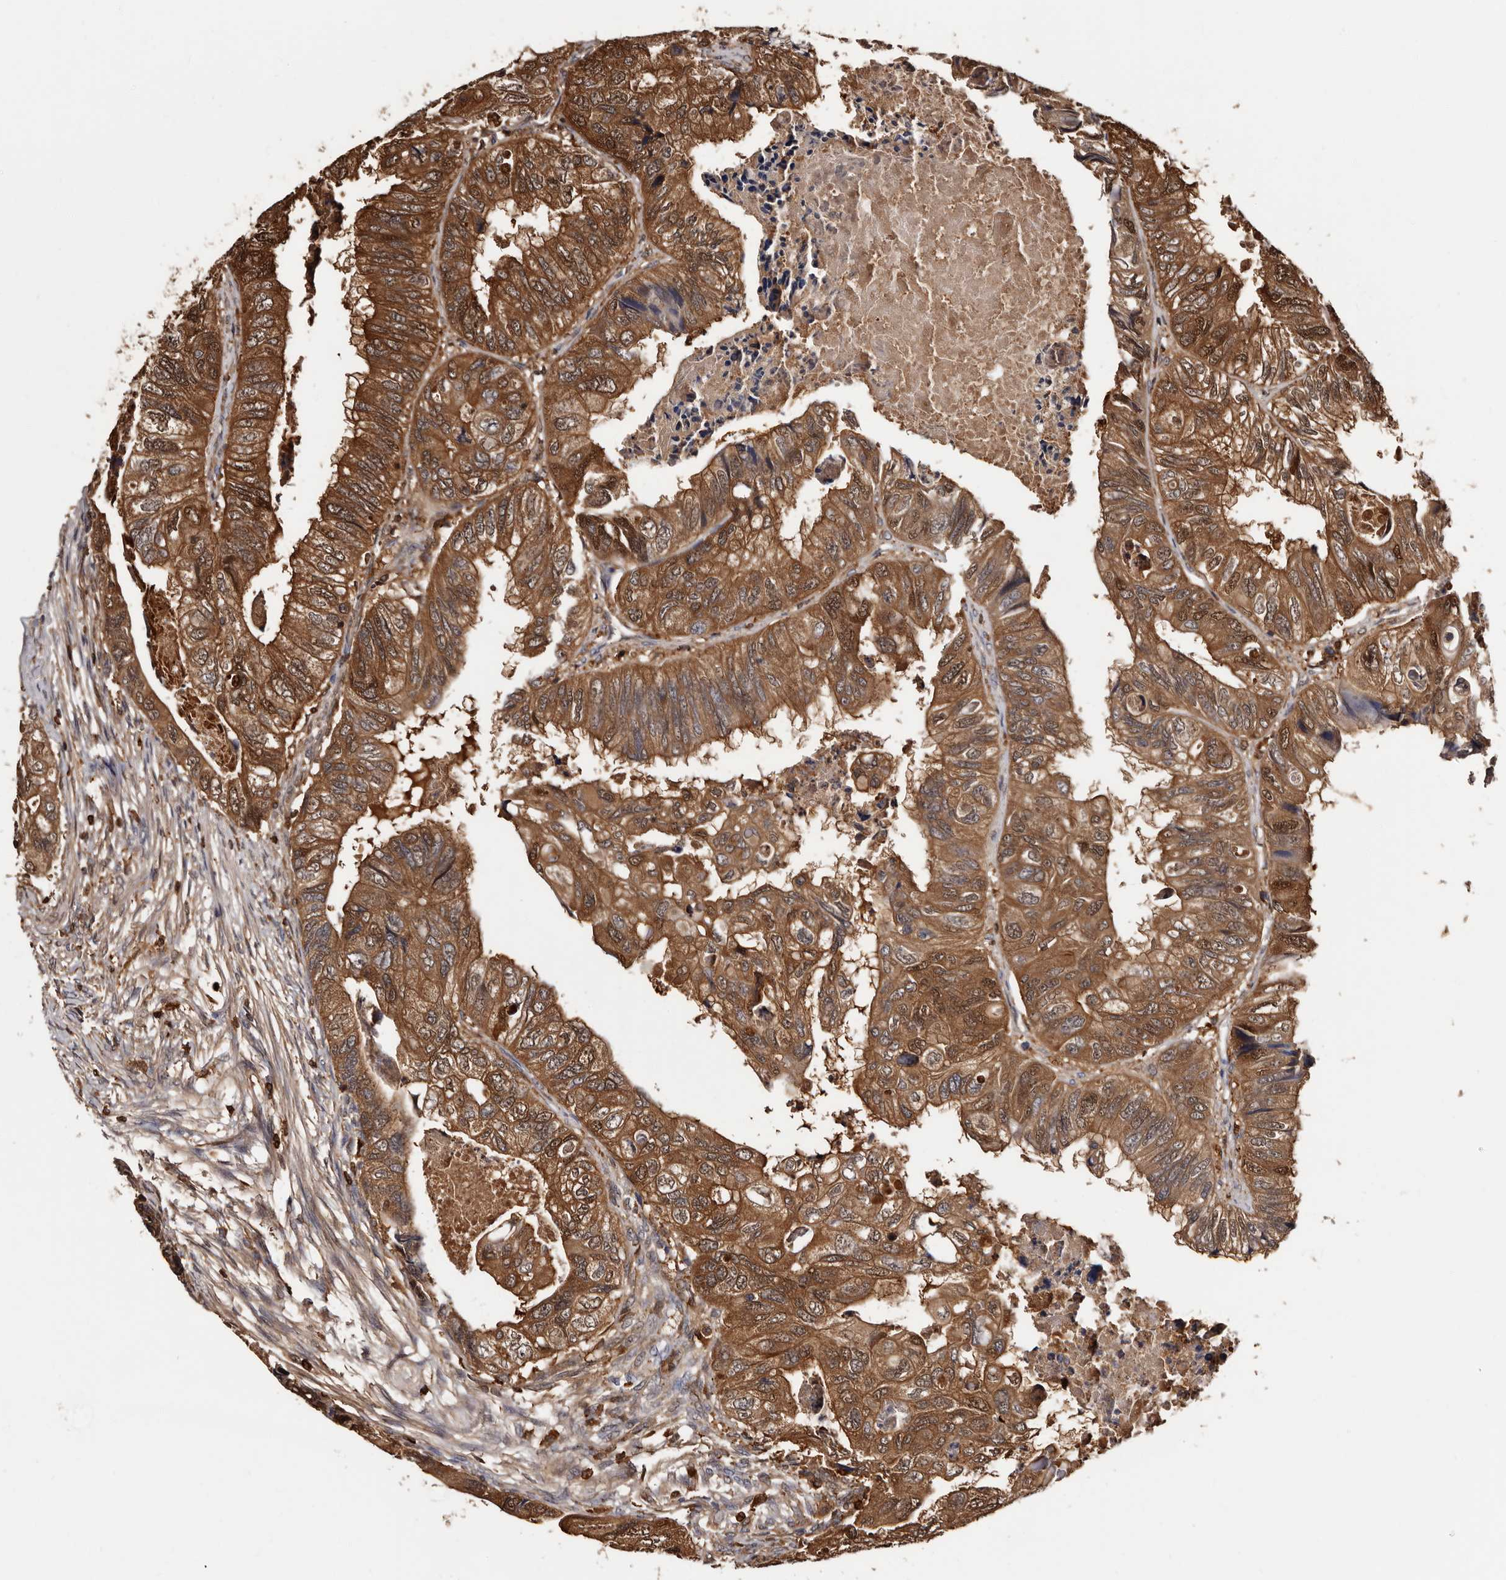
{"staining": {"intensity": "strong", "quantity": ">75%", "location": "cytoplasmic/membranous,nuclear"}, "tissue": "colorectal cancer", "cell_type": "Tumor cells", "image_type": "cancer", "snomed": [{"axis": "morphology", "description": "Adenocarcinoma, NOS"}, {"axis": "topography", "description": "Rectum"}], "caption": "Brown immunohistochemical staining in human colorectal adenocarcinoma shows strong cytoplasmic/membranous and nuclear staining in approximately >75% of tumor cells.", "gene": "DNPH1", "patient": {"sex": "male", "age": 63}}